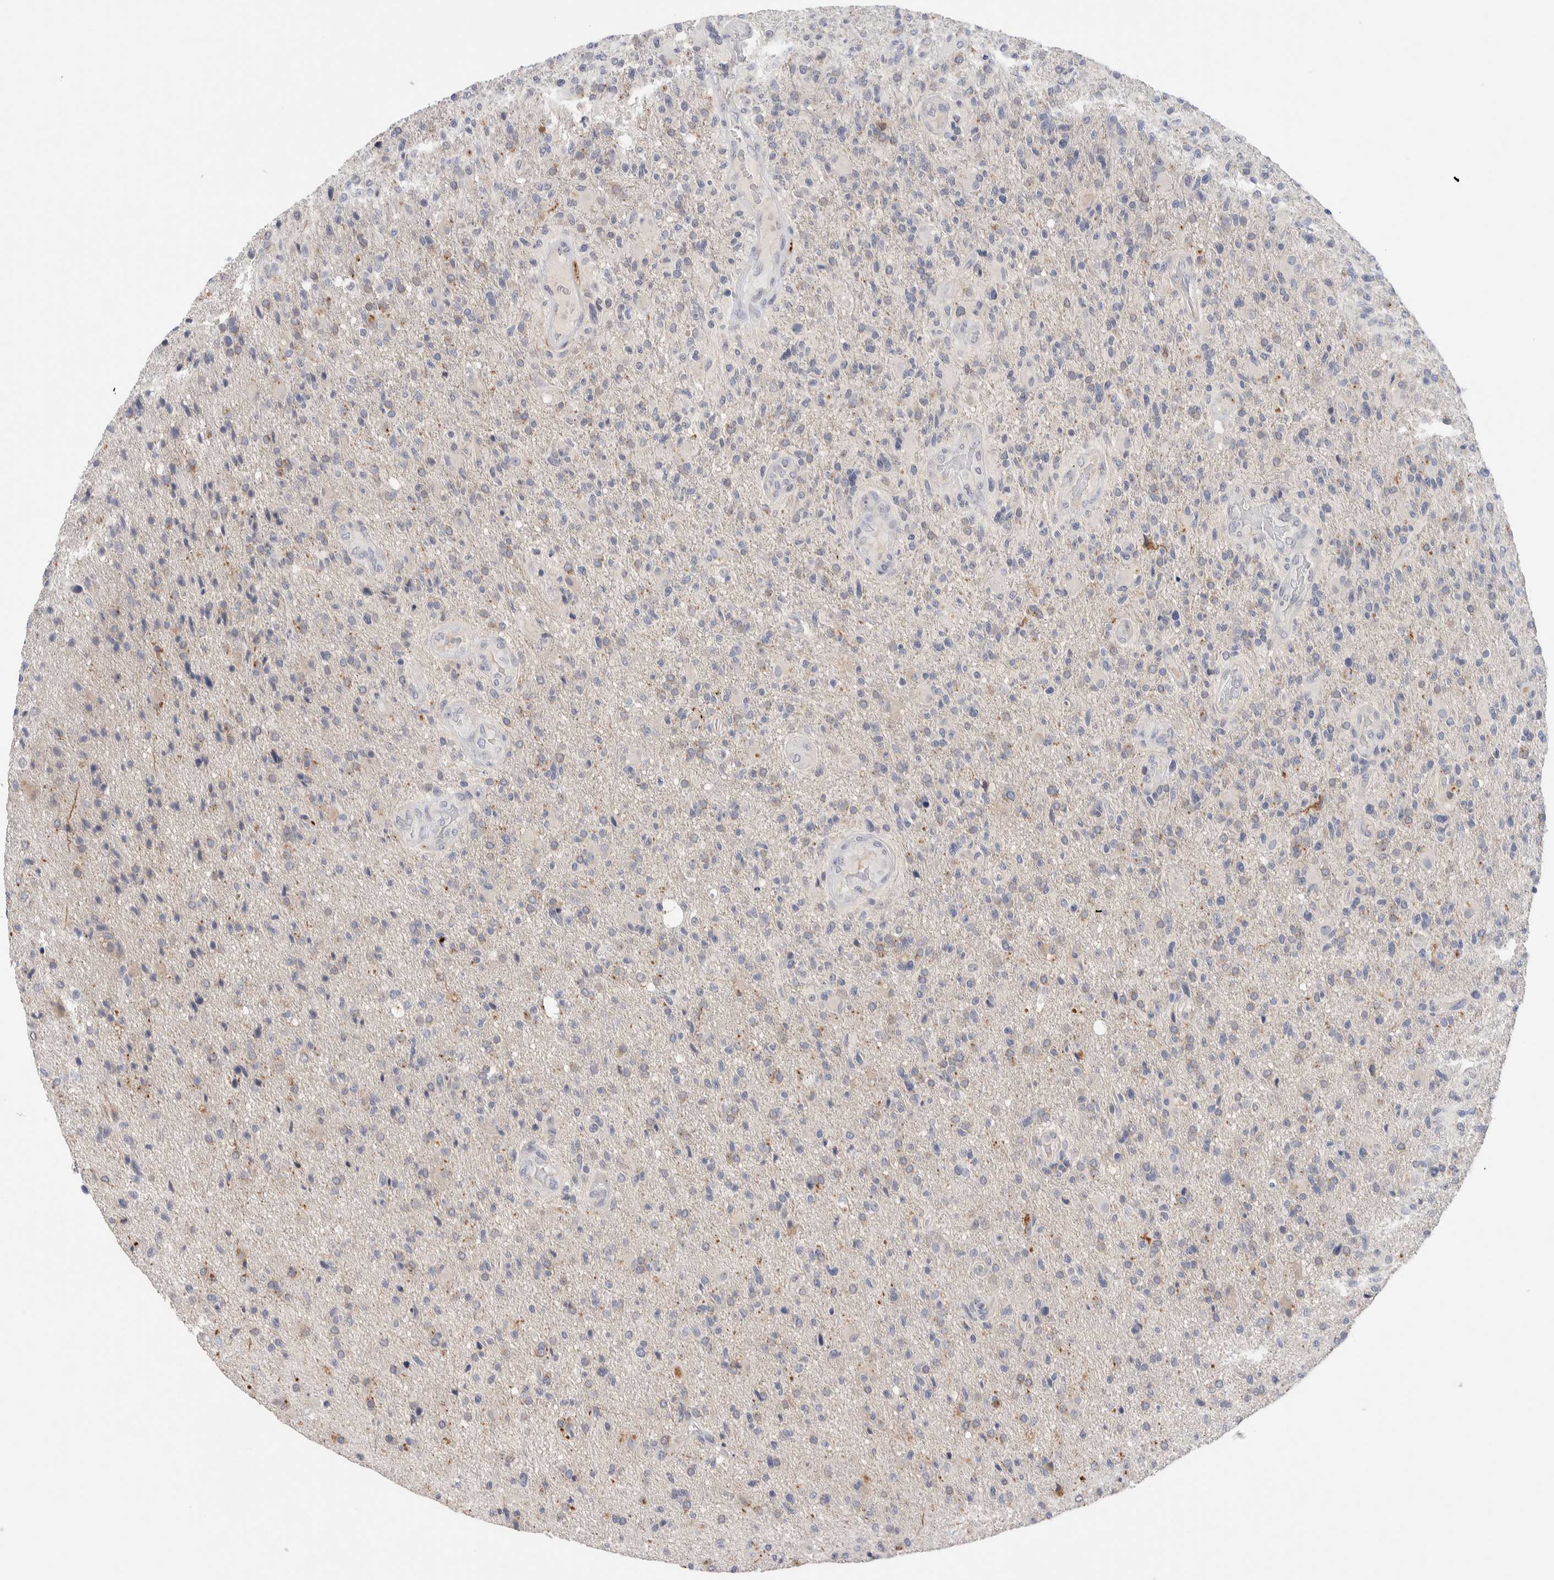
{"staining": {"intensity": "negative", "quantity": "none", "location": "none"}, "tissue": "glioma", "cell_type": "Tumor cells", "image_type": "cancer", "snomed": [{"axis": "morphology", "description": "Glioma, malignant, High grade"}, {"axis": "topography", "description": "Brain"}], "caption": "A photomicrograph of malignant high-grade glioma stained for a protein displays no brown staining in tumor cells. Nuclei are stained in blue.", "gene": "DNAJB6", "patient": {"sex": "male", "age": 72}}